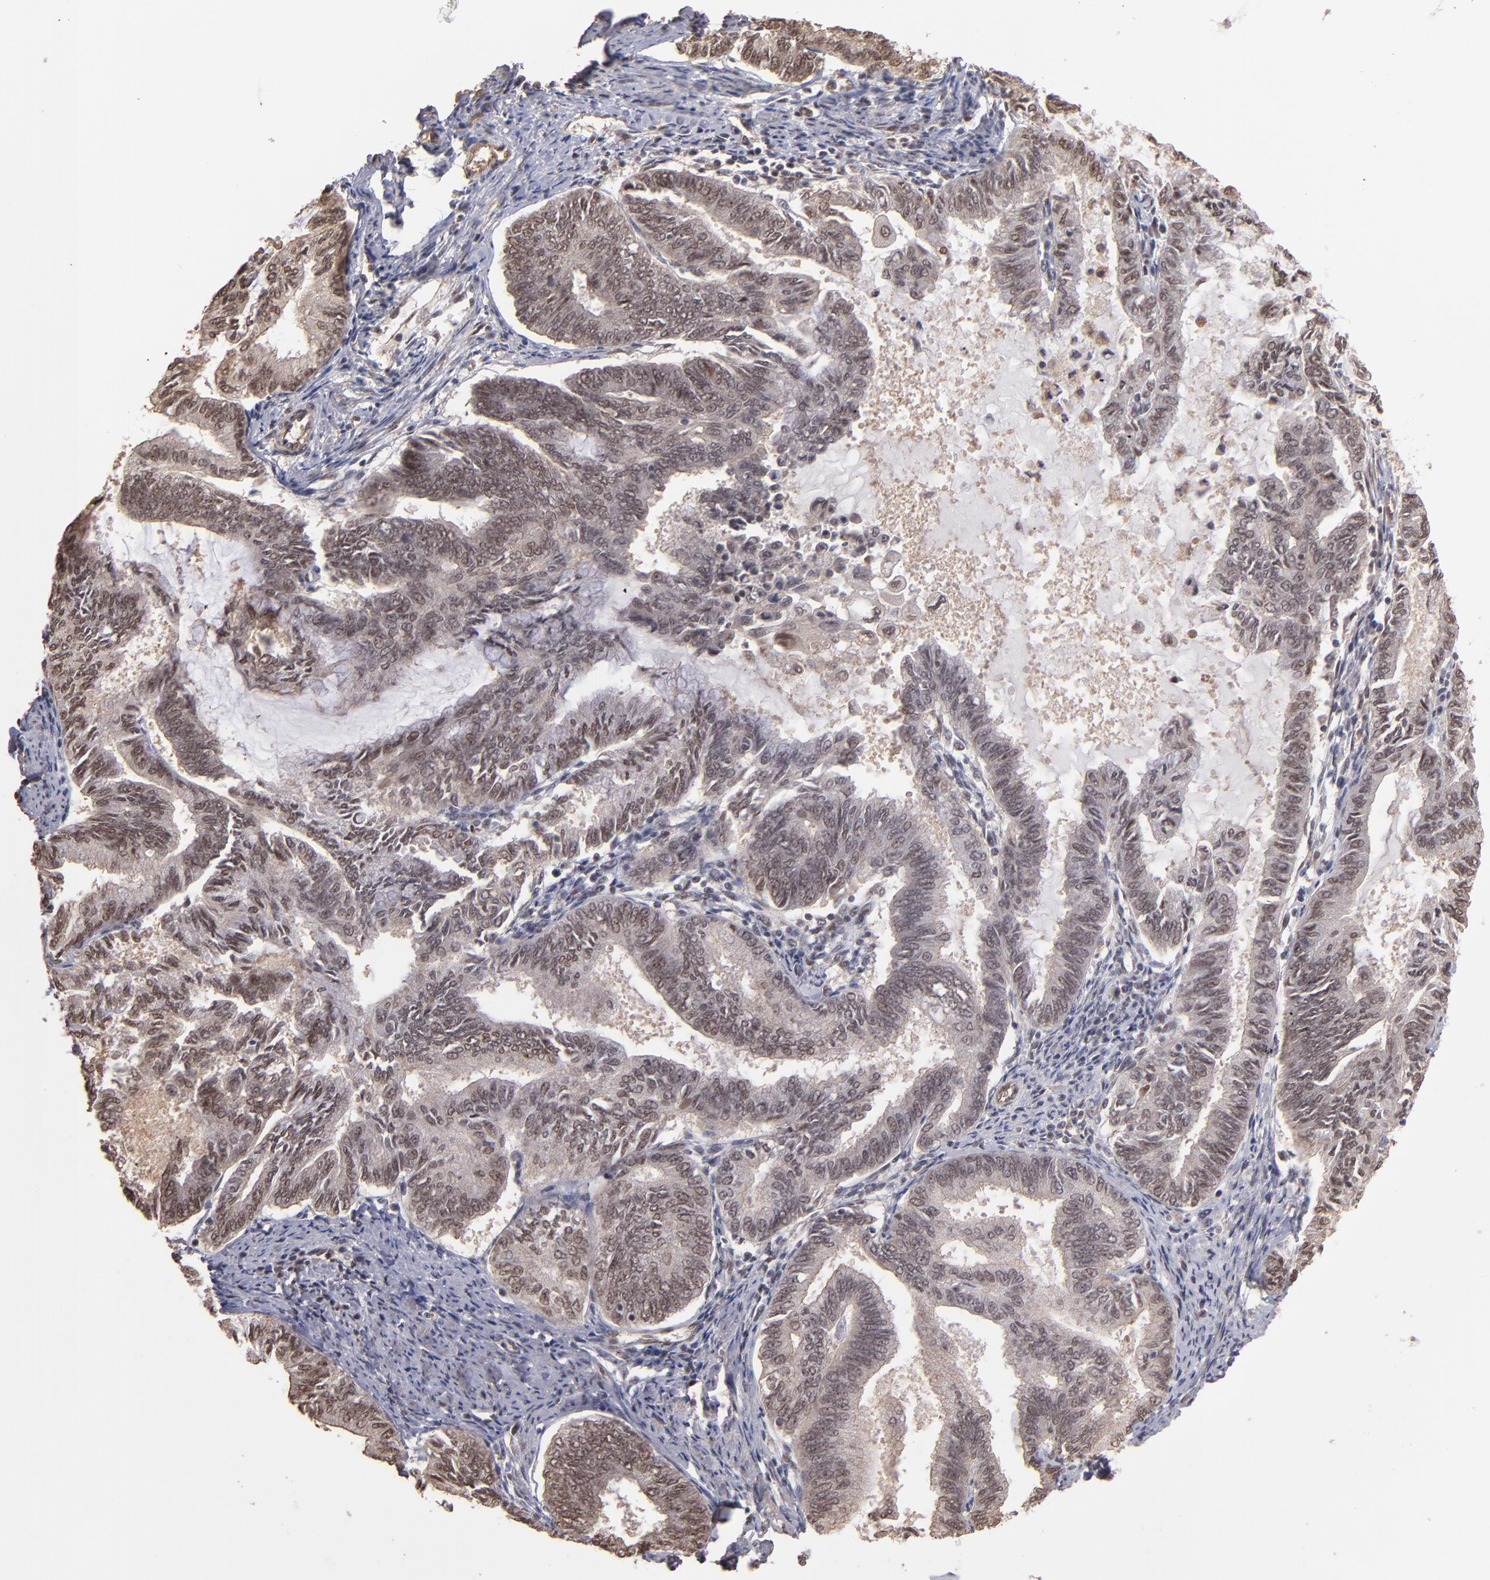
{"staining": {"intensity": "weak", "quantity": "25%-75%", "location": "nuclear"}, "tissue": "endometrial cancer", "cell_type": "Tumor cells", "image_type": "cancer", "snomed": [{"axis": "morphology", "description": "Adenocarcinoma, NOS"}, {"axis": "topography", "description": "Endometrium"}], "caption": "Tumor cells reveal weak nuclear positivity in approximately 25%-75% of cells in endometrial cancer (adenocarcinoma).", "gene": "TERF2", "patient": {"sex": "female", "age": 86}}